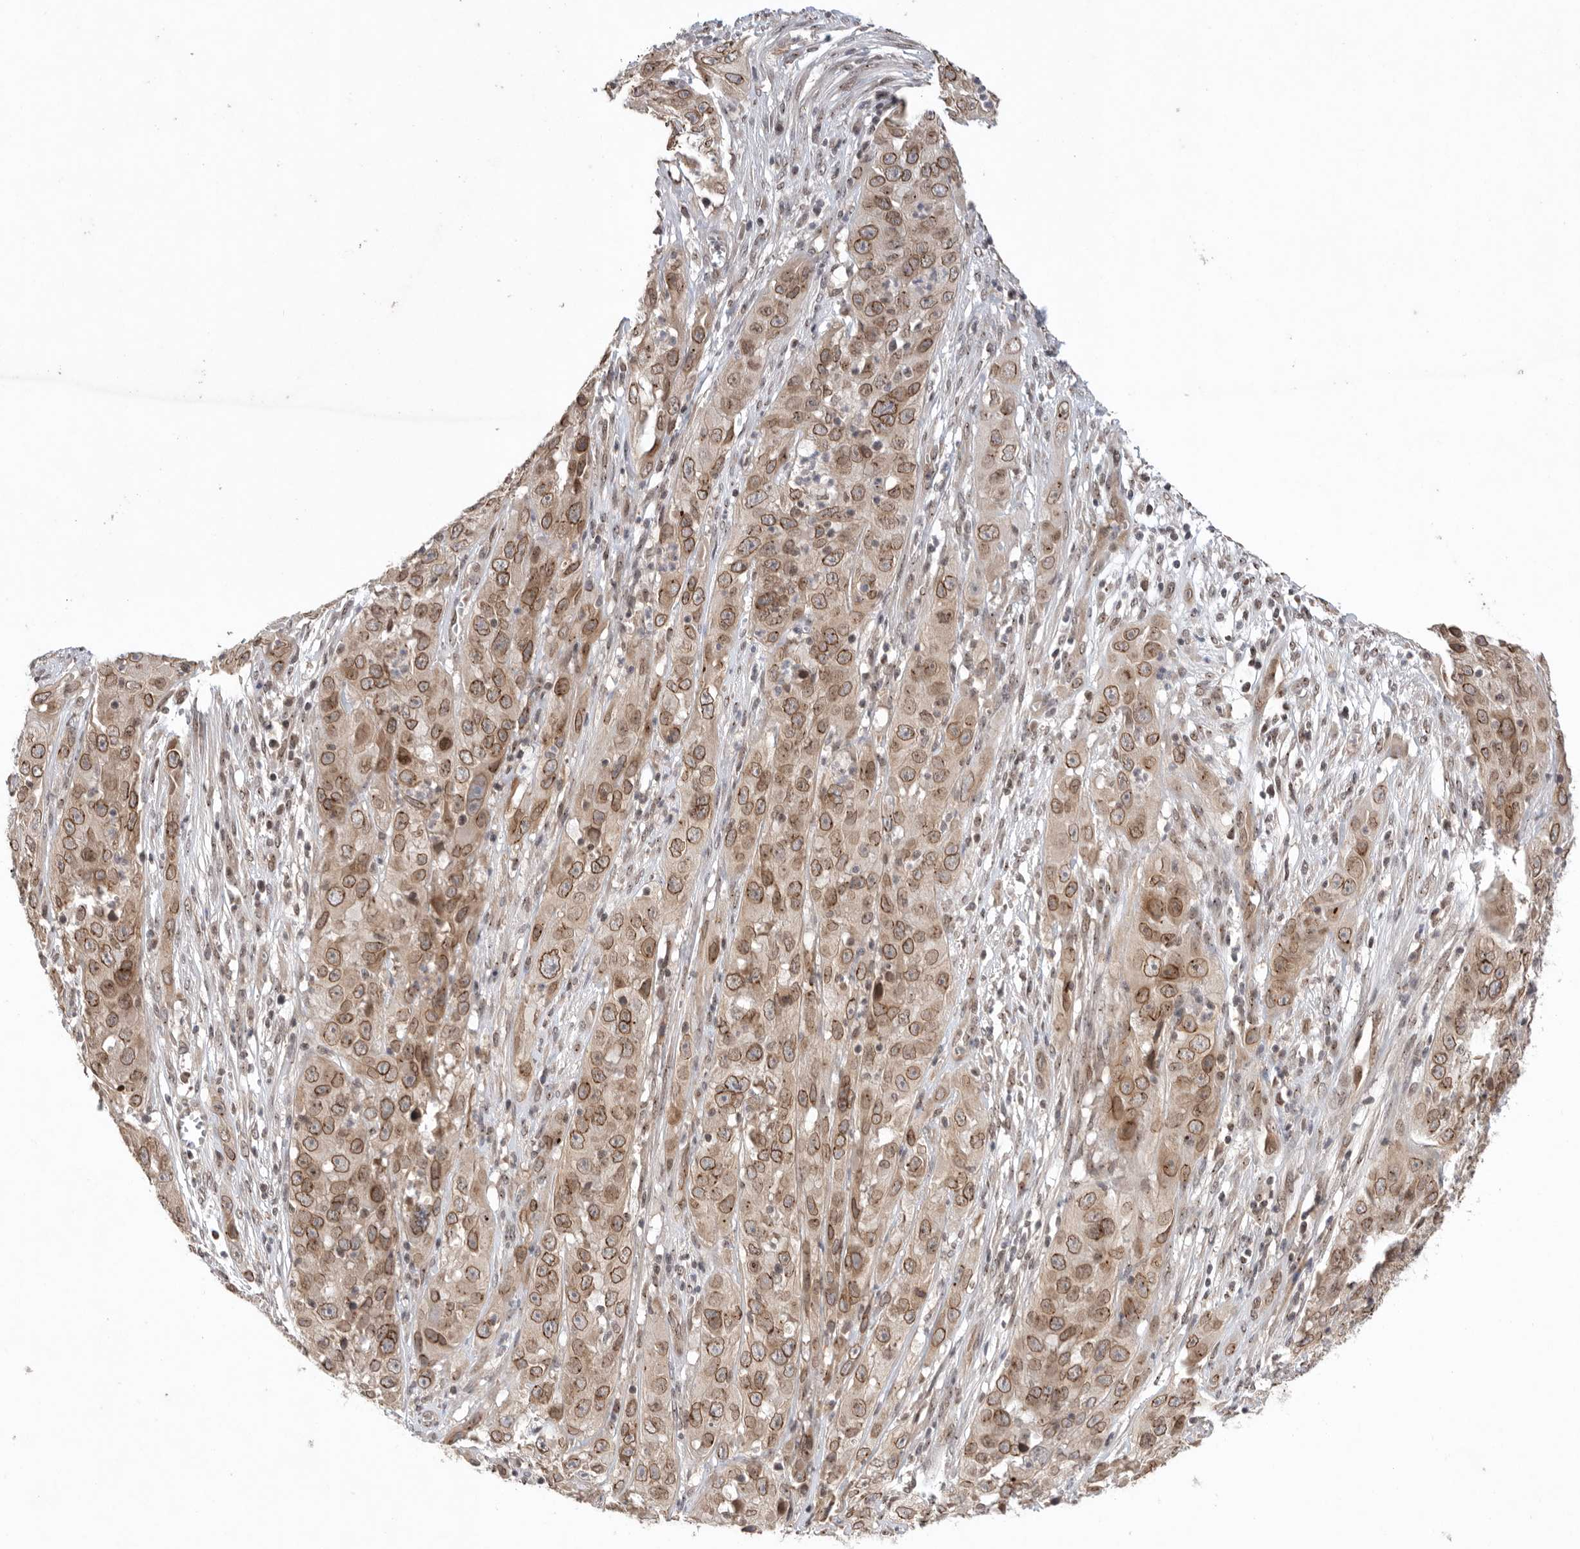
{"staining": {"intensity": "moderate", "quantity": ">75%", "location": "cytoplasmic/membranous,nuclear"}, "tissue": "cervical cancer", "cell_type": "Tumor cells", "image_type": "cancer", "snomed": [{"axis": "morphology", "description": "Squamous cell carcinoma, NOS"}, {"axis": "topography", "description": "Cervix"}], "caption": "A micrograph of cervical cancer stained for a protein exhibits moderate cytoplasmic/membranous and nuclear brown staining in tumor cells.", "gene": "LEMD3", "patient": {"sex": "female", "age": 32}}